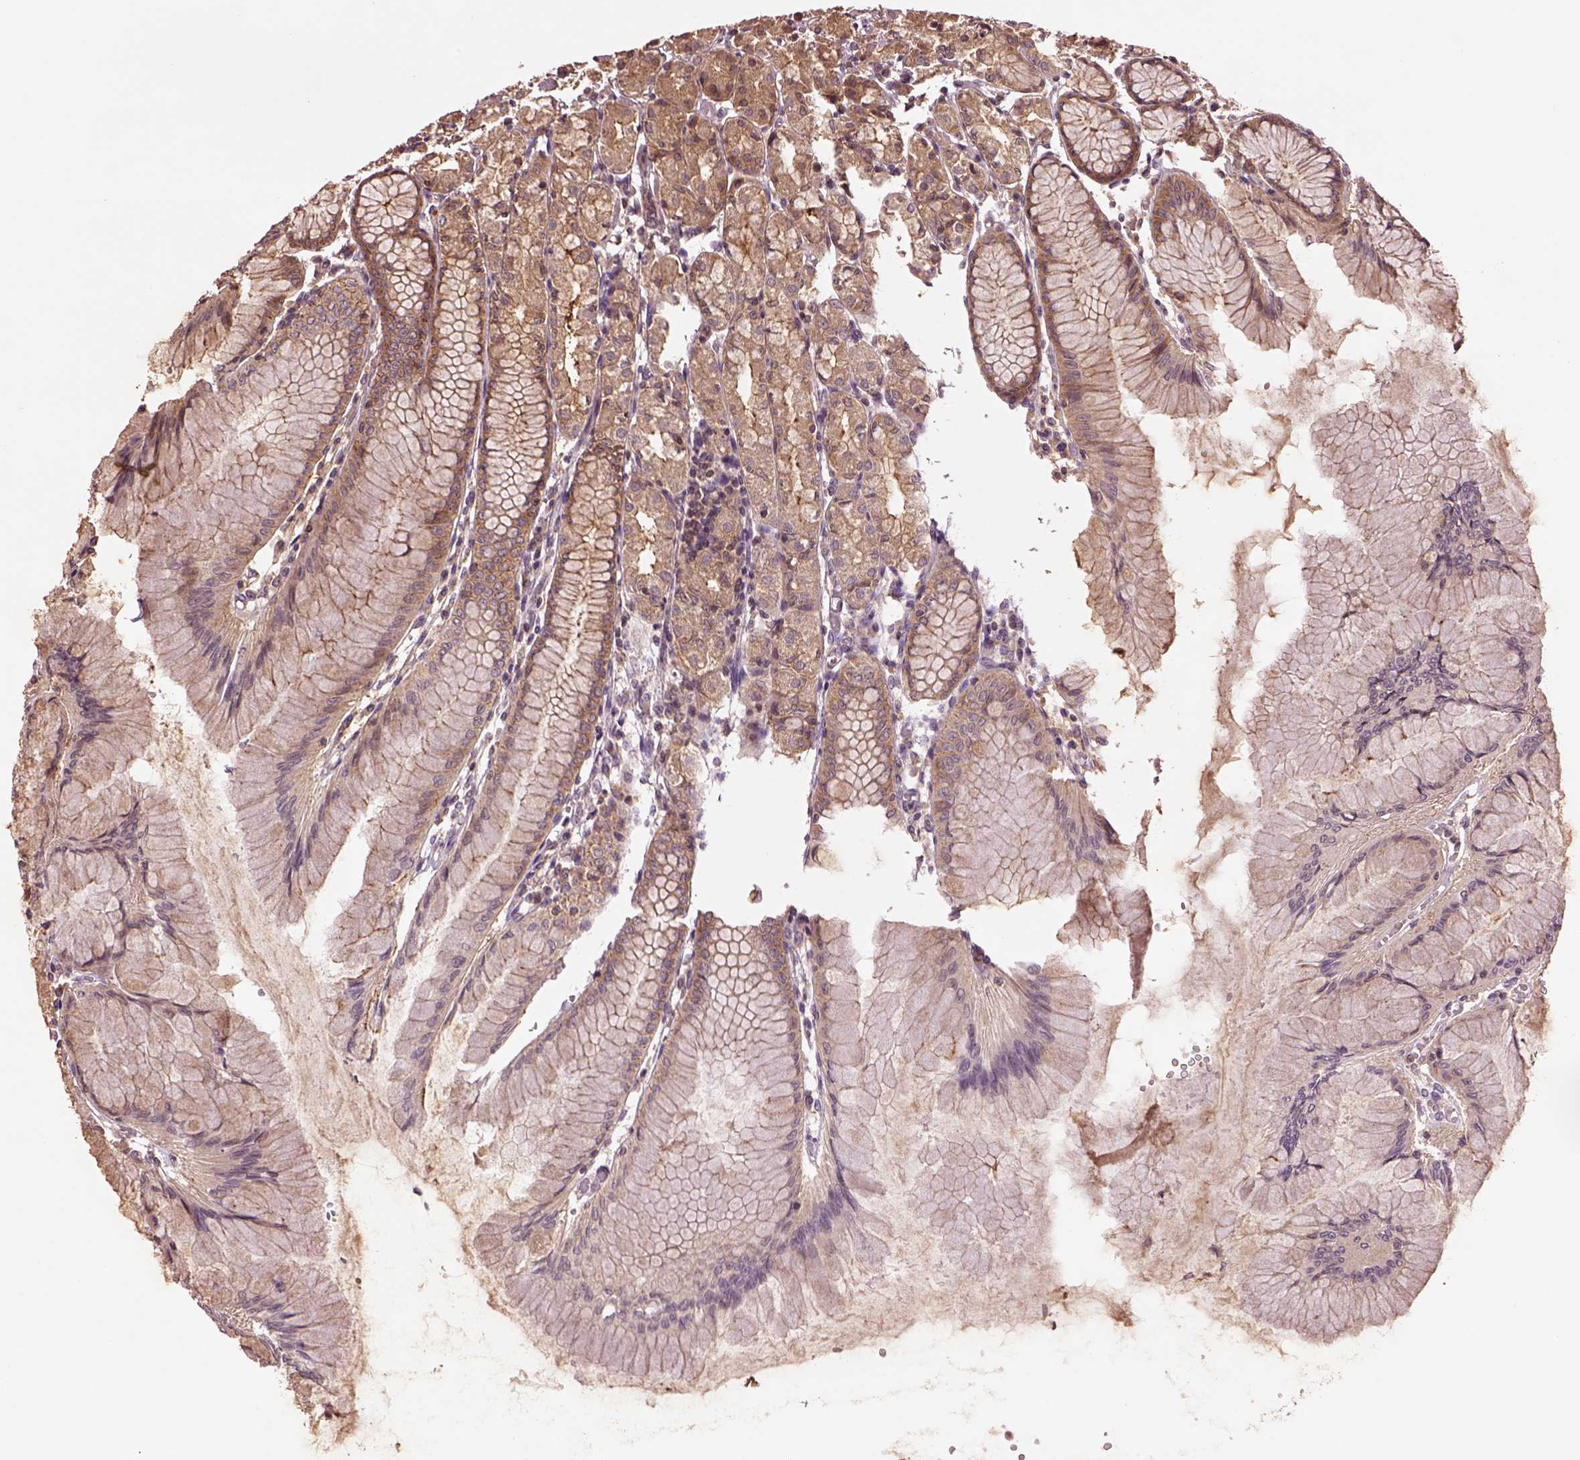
{"staining": {"intensity": "moderate", "quantity": ">75%", "location": "cytoplasmic/membranous"}, "tissue": "stomach", "cell_type": "Glandular cells", "image_type": "normal", "snomed": [{"axis": "morphology", "description": "Normal tissue, NOS"}, {"axis": "topography", "description": "Stomach"}], "caption": "This micrograph exhibits immunohistochemistry (IHC) staining of normal stomach, with medium moderate cytoplasmic/membranous staining in approximately >75% of glandular cells.", "gene": "MTHFS", "patient": {"sex": "female", "age": 57}}